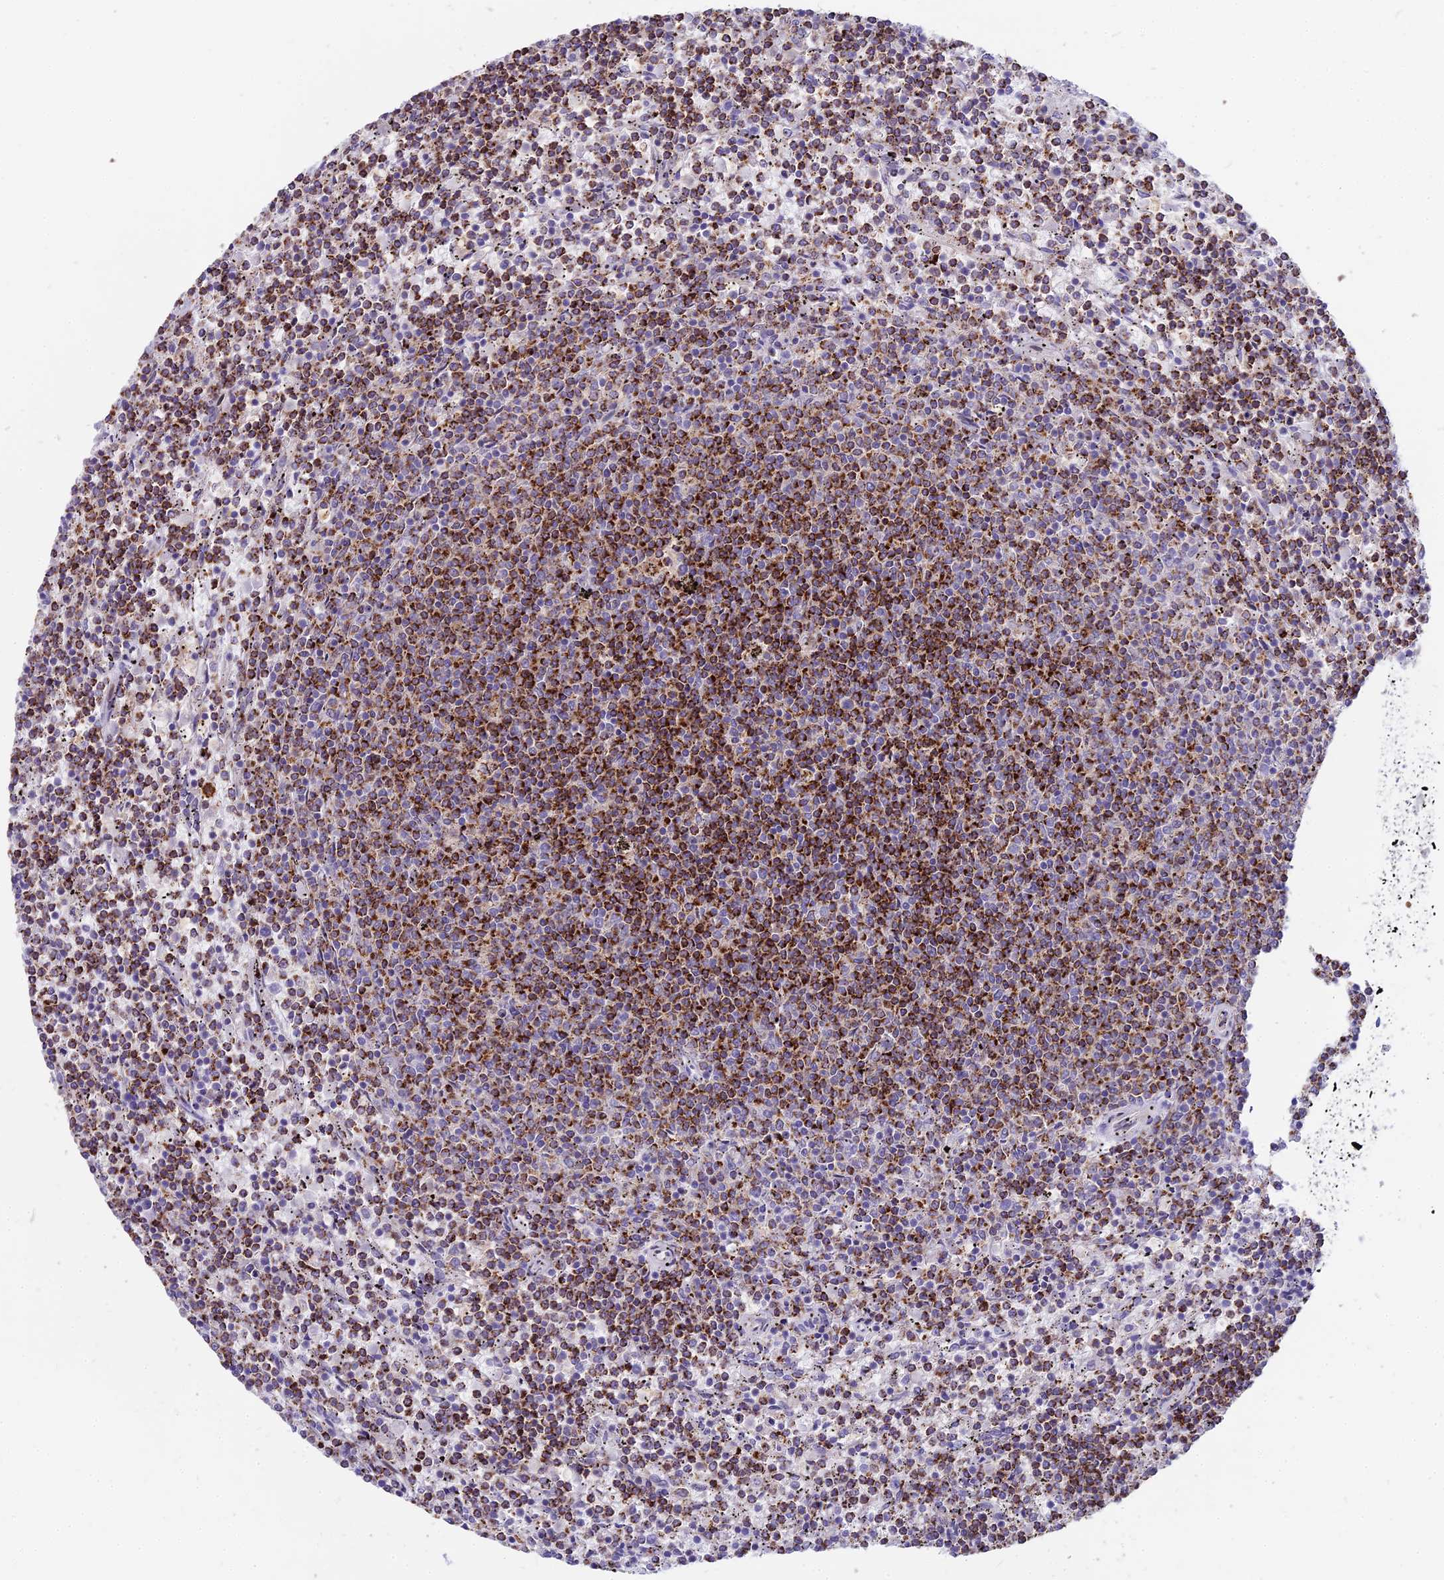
{"staining": {"intensity": "strong", "quantity": "25%-75%", "location": "cytoplasmic/membranous"}, "tissue": "lymphoma", "cell_type": "Tumor cells", "image_type": "cancer", "snomed": [{"axis": "morphology", "description": "Malignant lymphoma, non-Hodgkin's type, Low grade"}, {"axis": "topography", "description": "Spleen"}], "caption": "Protein expression analysis of lymphoma demonstrates strong cytoplasmic/membranous expression in approximately 25%-75% of tumor cells.", "gene": "HLA-DOA", "patient": {"sex": "female", "age": 50}}